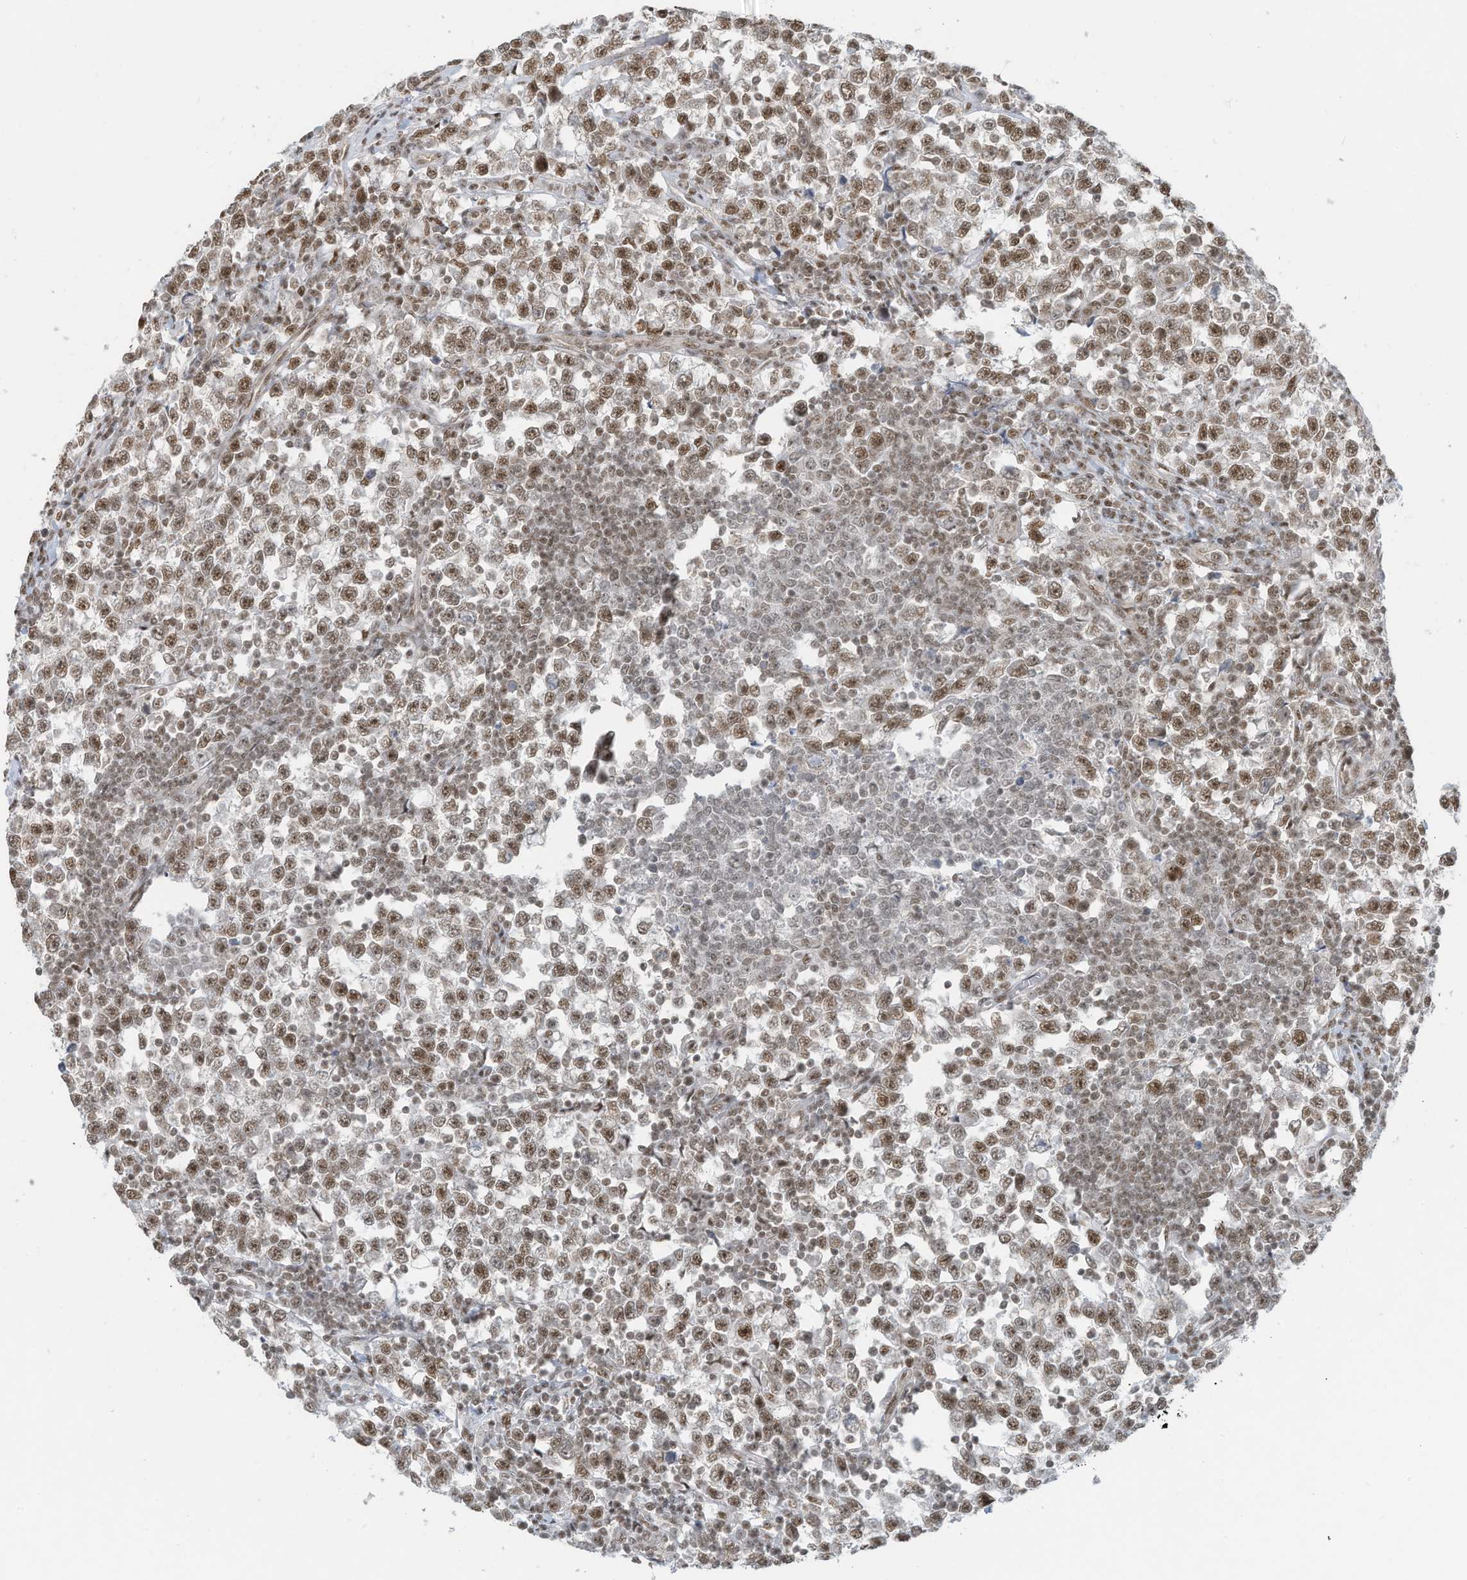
{"staining": {"intensity": "moderate", "quantity": ">75%", "location": "nuclear"}, "tissue": "testis cancer", "cell_type": "Tumor cells", "image_type": "cancer", "snomed": [{"axis": "morphology", "description": "Normal tissue, NOS"}, {"axis": "morphology", "description": "Seminoma, NOS"}, {"axis": "topography", "description": "Testis"}], "caption": "Immunohistochemistry (IHC) staining of testis cancer, which displays medium levels of moderate nuclear staining in about >75% of tumor cells indicating moderate nuclear protein positivity. The staining was performed using DAB (brown) for protein detection and nuclei were counterstained in hematoxylin (blue).", "gene": "DBR1", "patient": {"sex": "male", "age": 43}}